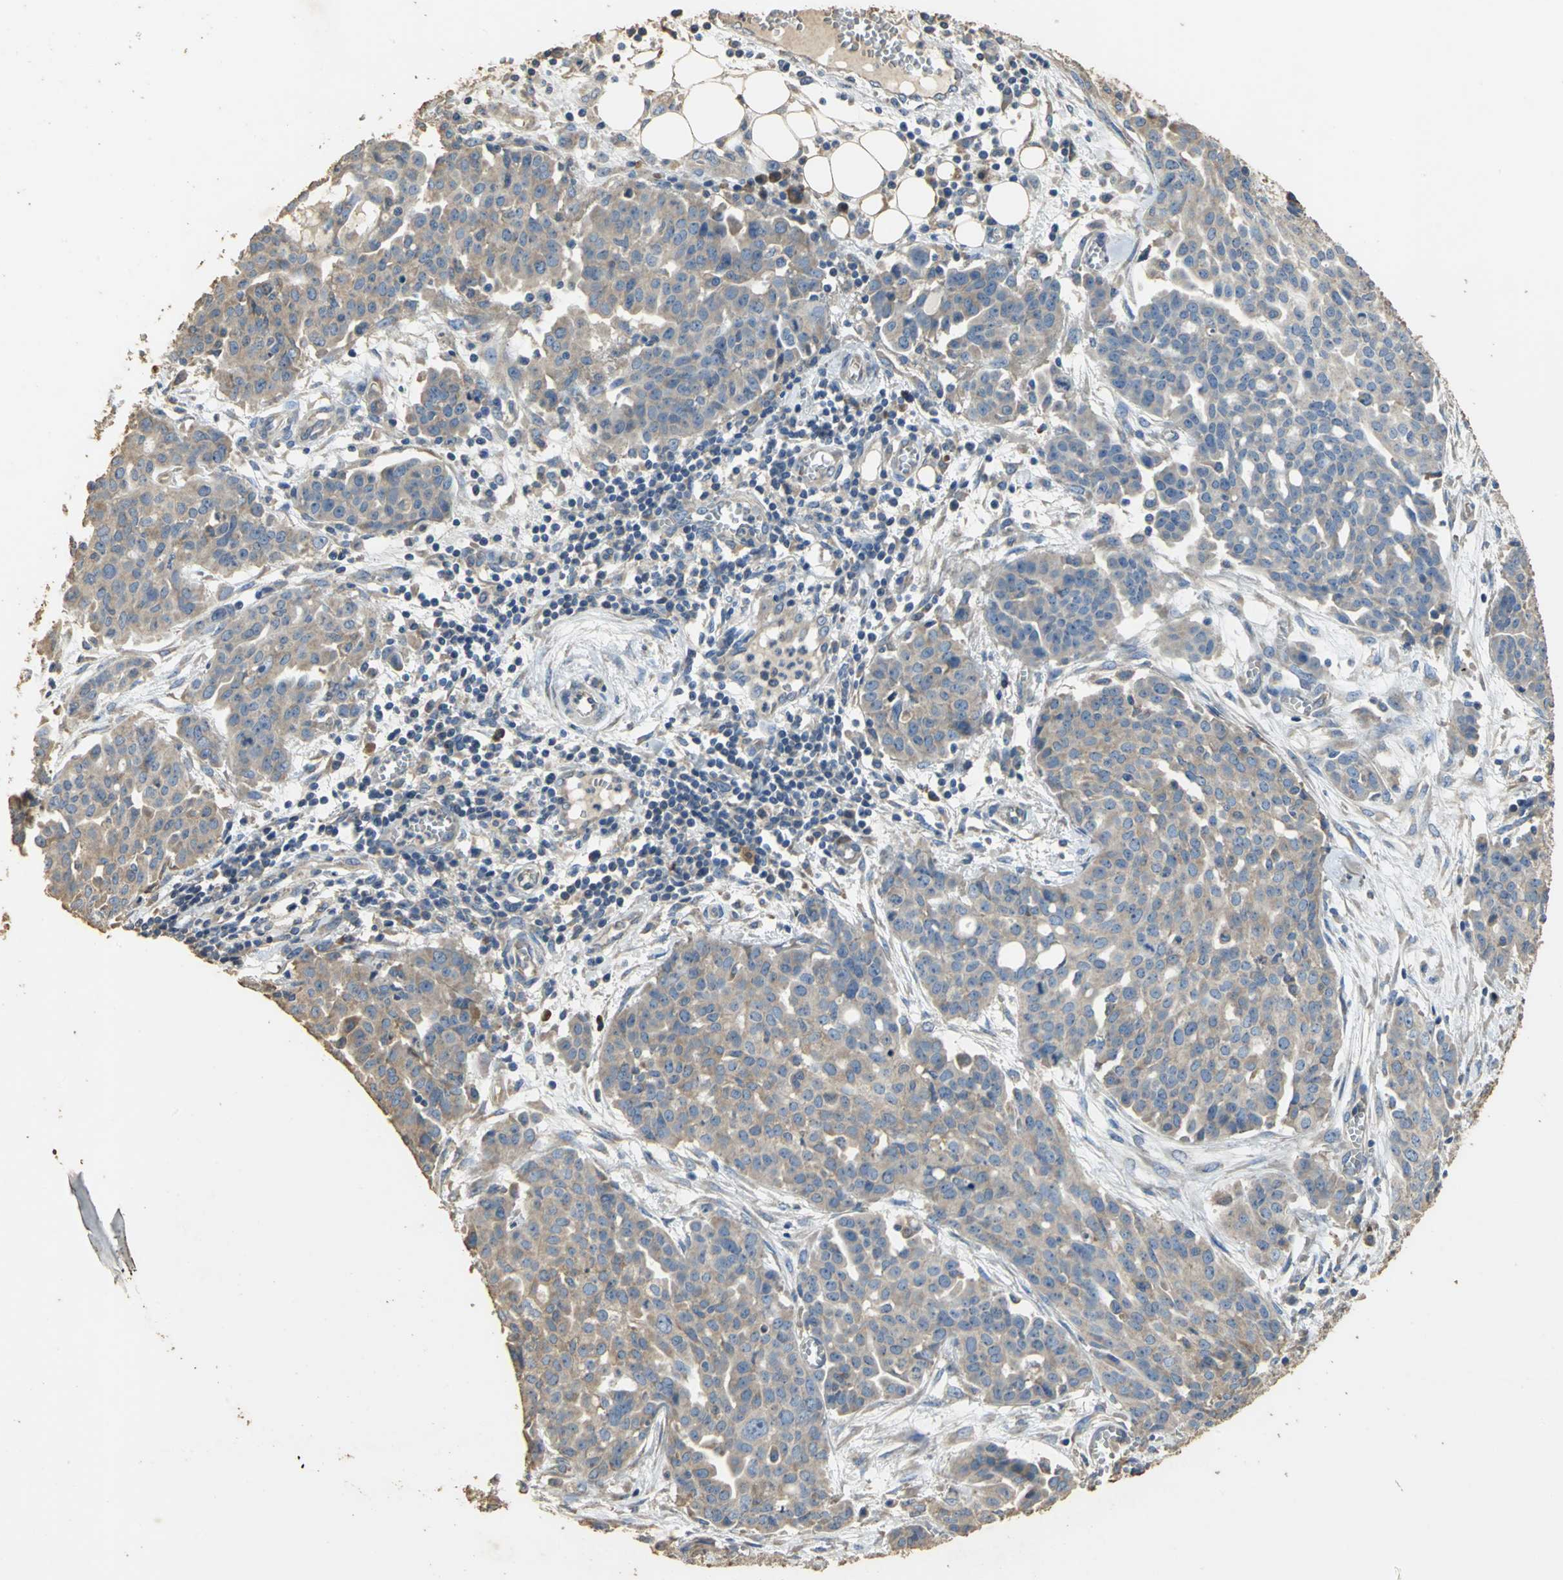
{"staining": {"intensity": "weak", "quantity": ">75%", "location": "cytoplasmic/membranous"}, "tissue": "ovarian cancer", "cell_type": "Tumor cells", "image_type": "cancer", "snomed": [{"axis": "morphology", "description": "Cystadenocarcinoma, serous, NOS"}, {"axis": "topography", "description": "Soft tissue"}, {"axis": "topography", "description": "Ovary"}], "caption": "Protein expression by immunohistochemistry displays weak cytoplasmic/membranous staining in approximately >75% of tumor cells in ovarian cancer (serous cystadenocarcinoma). The staining is performed using DAB (3,3'-diaminobenzidine) brown chromogen to label protein expression. The nuclei are counter-stained blue using hematoxylin.", "gene": "ACSL4", "patient": {"sex": "female", "age": 57}}